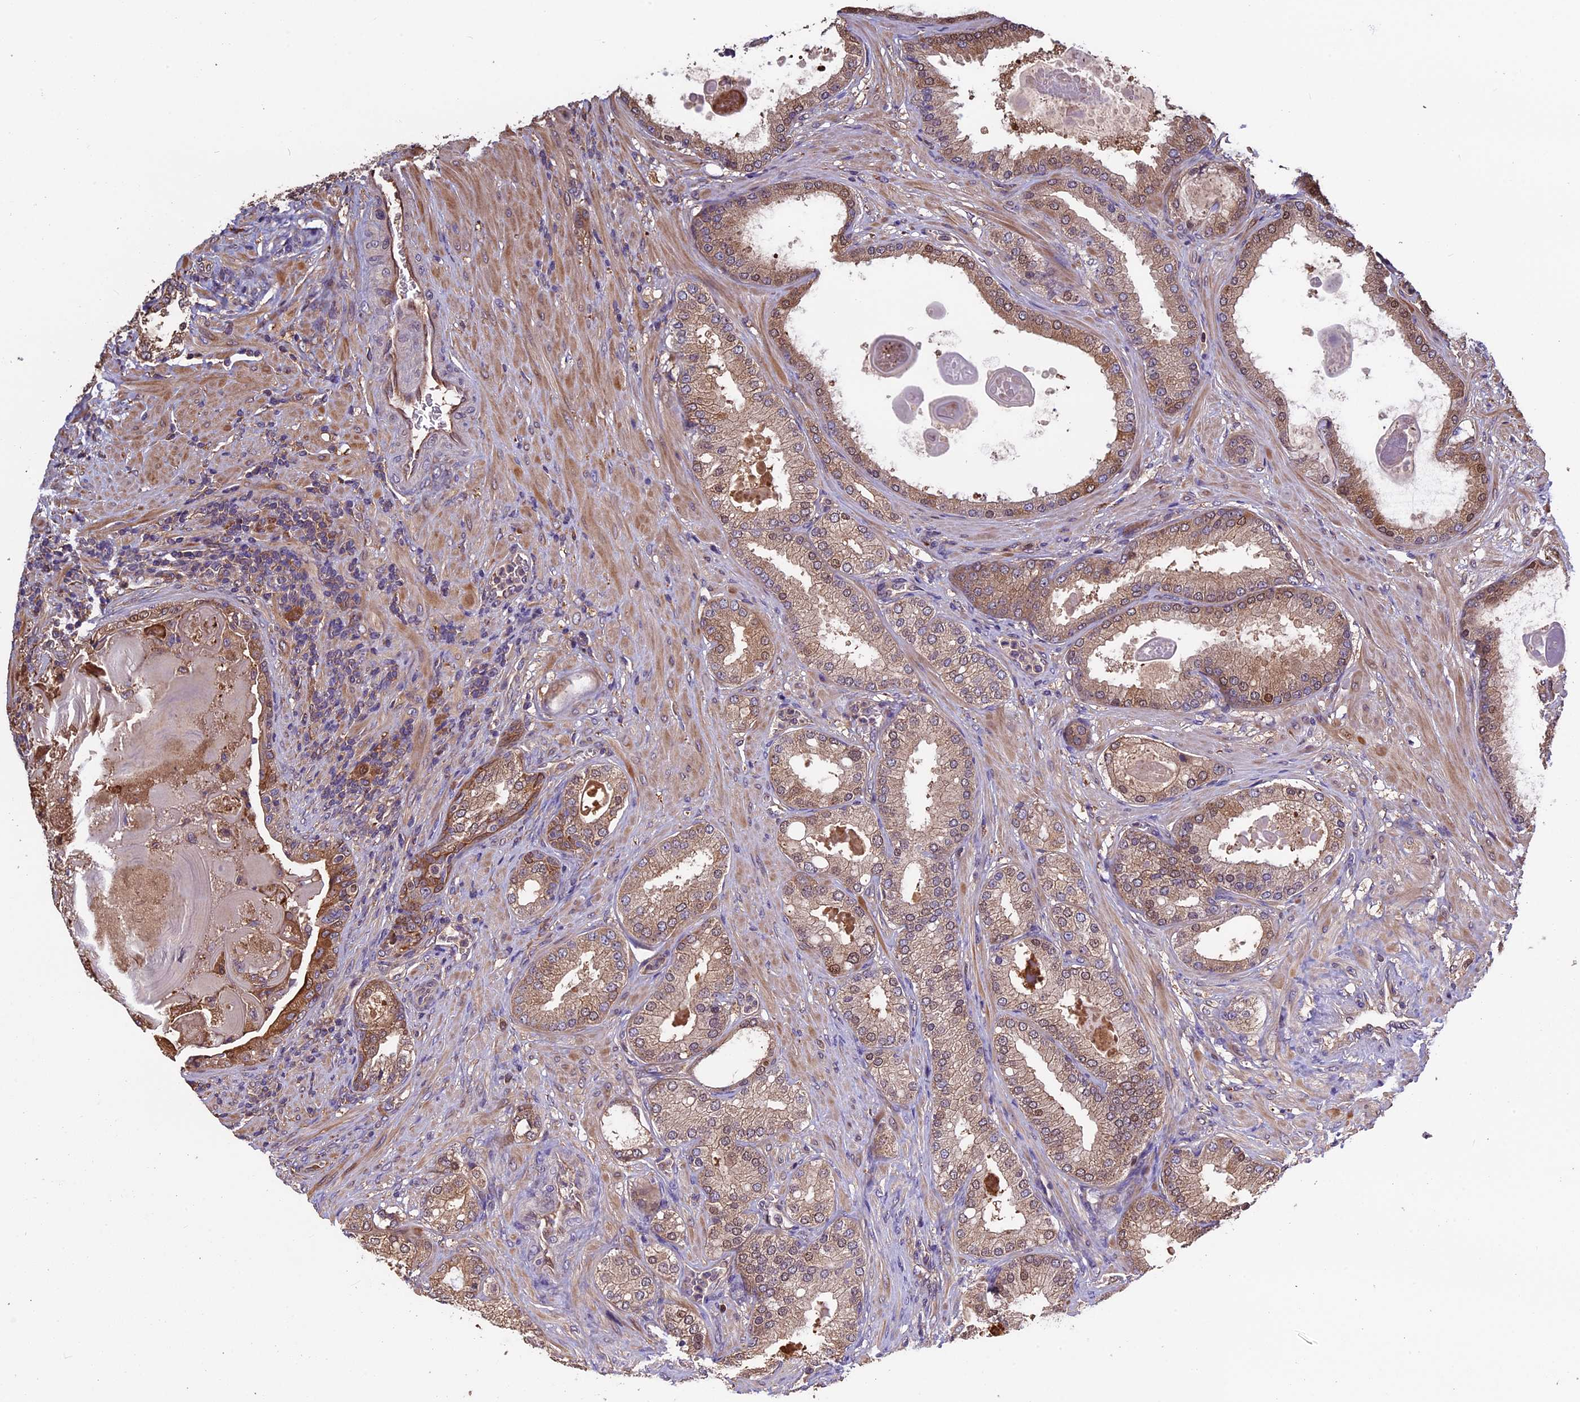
{"staining": {"intensity": "moderate", "quantity": ">75%", "location": "cytoplasmic/membranous"}, "tissue": "prostate cancer", "cell_type": "Tumor cells", "image_type": "cancer", "snomed": [{"axis": "morphology", "description": "Adenocarcinoma, Low grade"}, {"axis": "topography", "description": "Prostate"}], "caption": "A histopathology image showing moderate cytoplasmic/membranous staining in about >75% of tumor cells in low-grade adenocarcinoma (prostate), as visualized by brown immunohistochemical staining.", "gene": "VWA3A", "patient": {"sex": "male", "age": 59}}